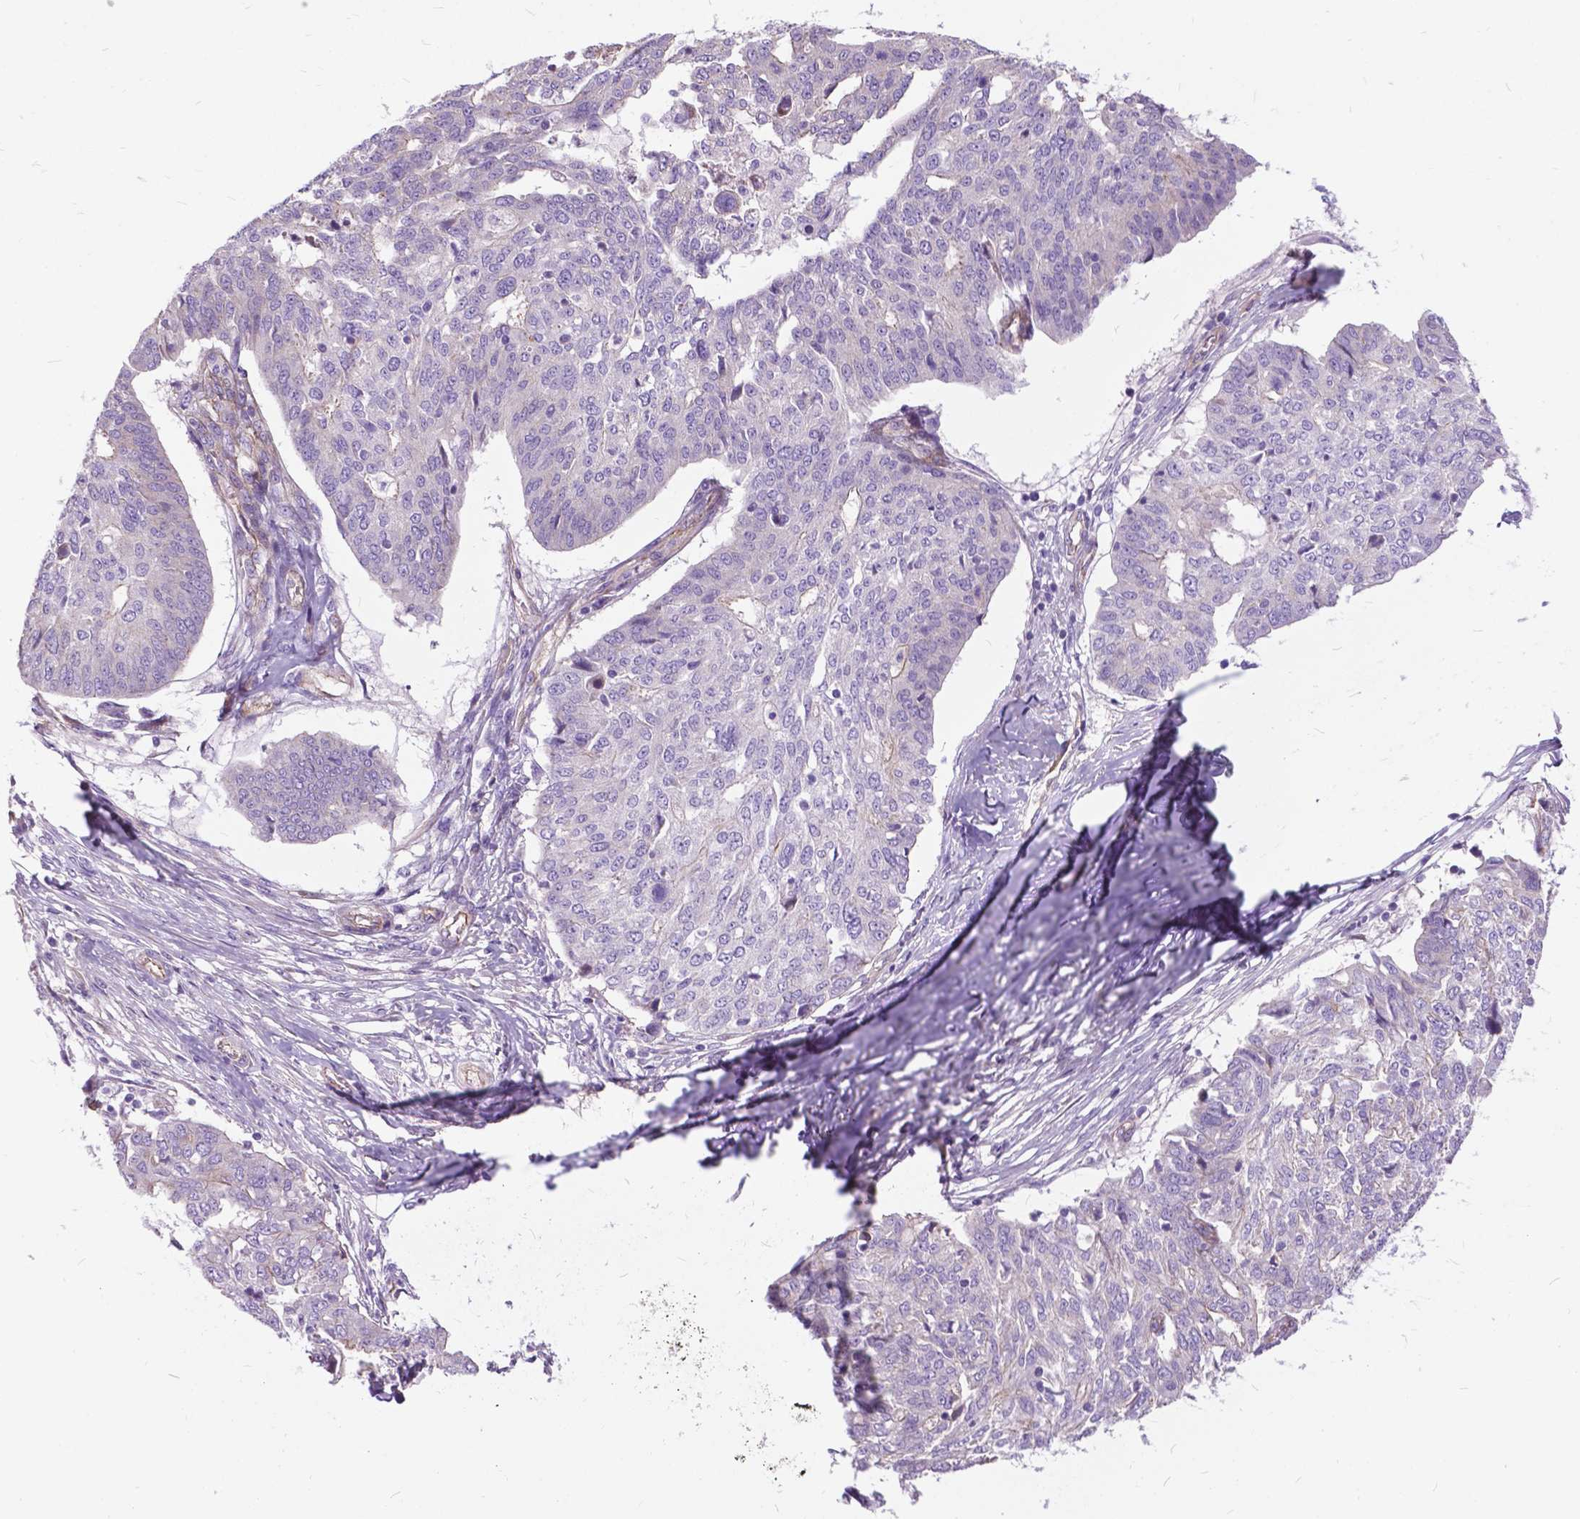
{"staining": {"intensity": "negative", "quantity": "none", "location": "none"}, "tissue": "ovarian cancer", "cell_type": "Tumor cells", "image_type": "cancer", "snomed": [{"axis": "morphology", "description": "Cystadenocarcinoma, serous, NOS"}, {"axis": "topography", "description": "Ovary"}], "caption": "Immunohistochemical staining of human ovarian cancer exhibits no significant expression in tumor cells.", "gene": "FLT4", "patient": {"sex": "female", "age": 67}}